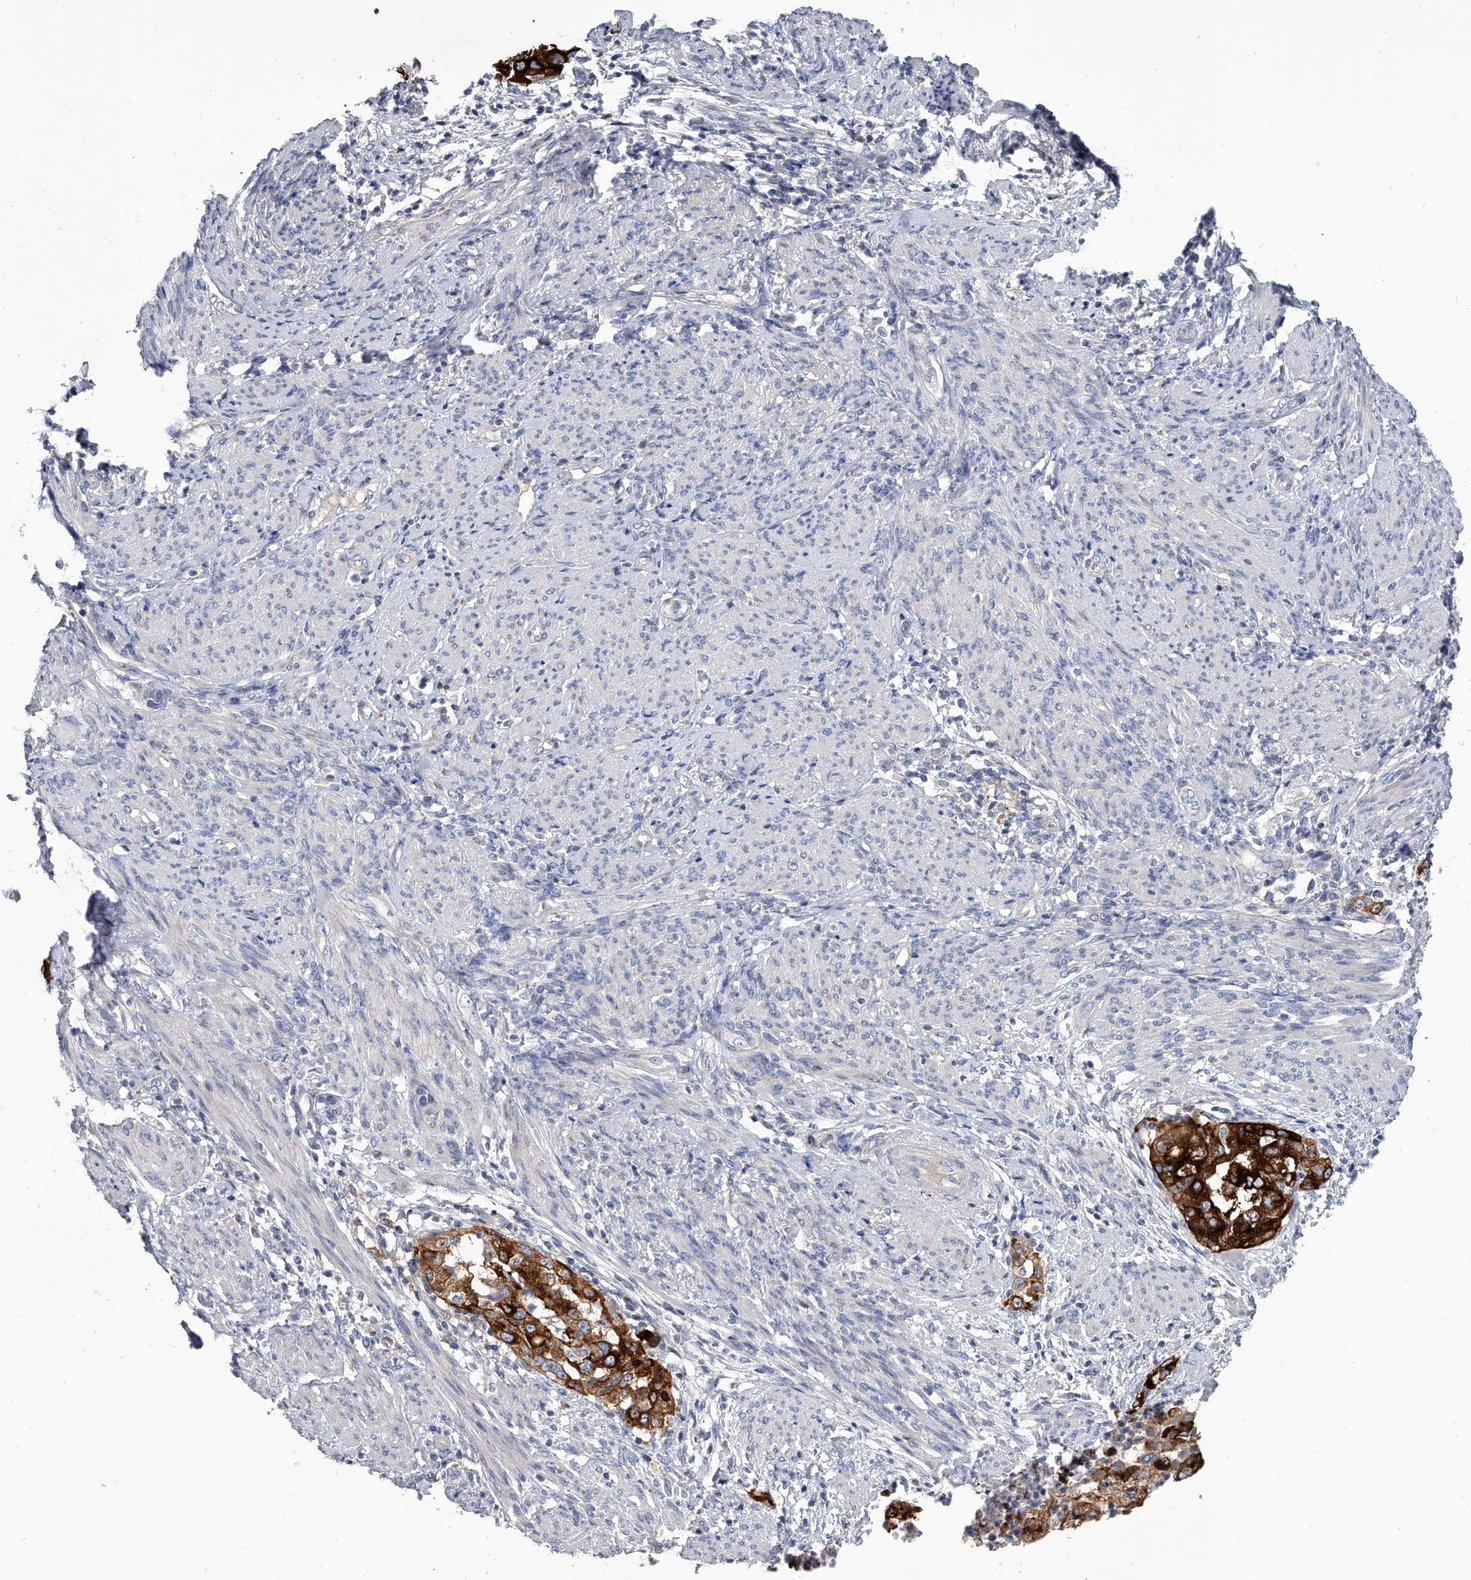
{"staining": {"intensity": "strong", "quantity": ">75%", "location": "cytoplasmic/membranous"}, "tissue": "endometrial cancer", "cell_type": "Tumor cells", "image_type": "cancer", "snomed": [{"axis": "morphology", "description": "Adenocarcinoma, NOS"}, {"axis": "topography", "description": "Endometrium"}], "caption": "A photomicrograph of endometrial cancer stained for a protein exhibits strong cytoplasmic/membranous brown staining in tumor cells.", "gene": "SPP1", "patient": {"sex": "female", "age": 85}}